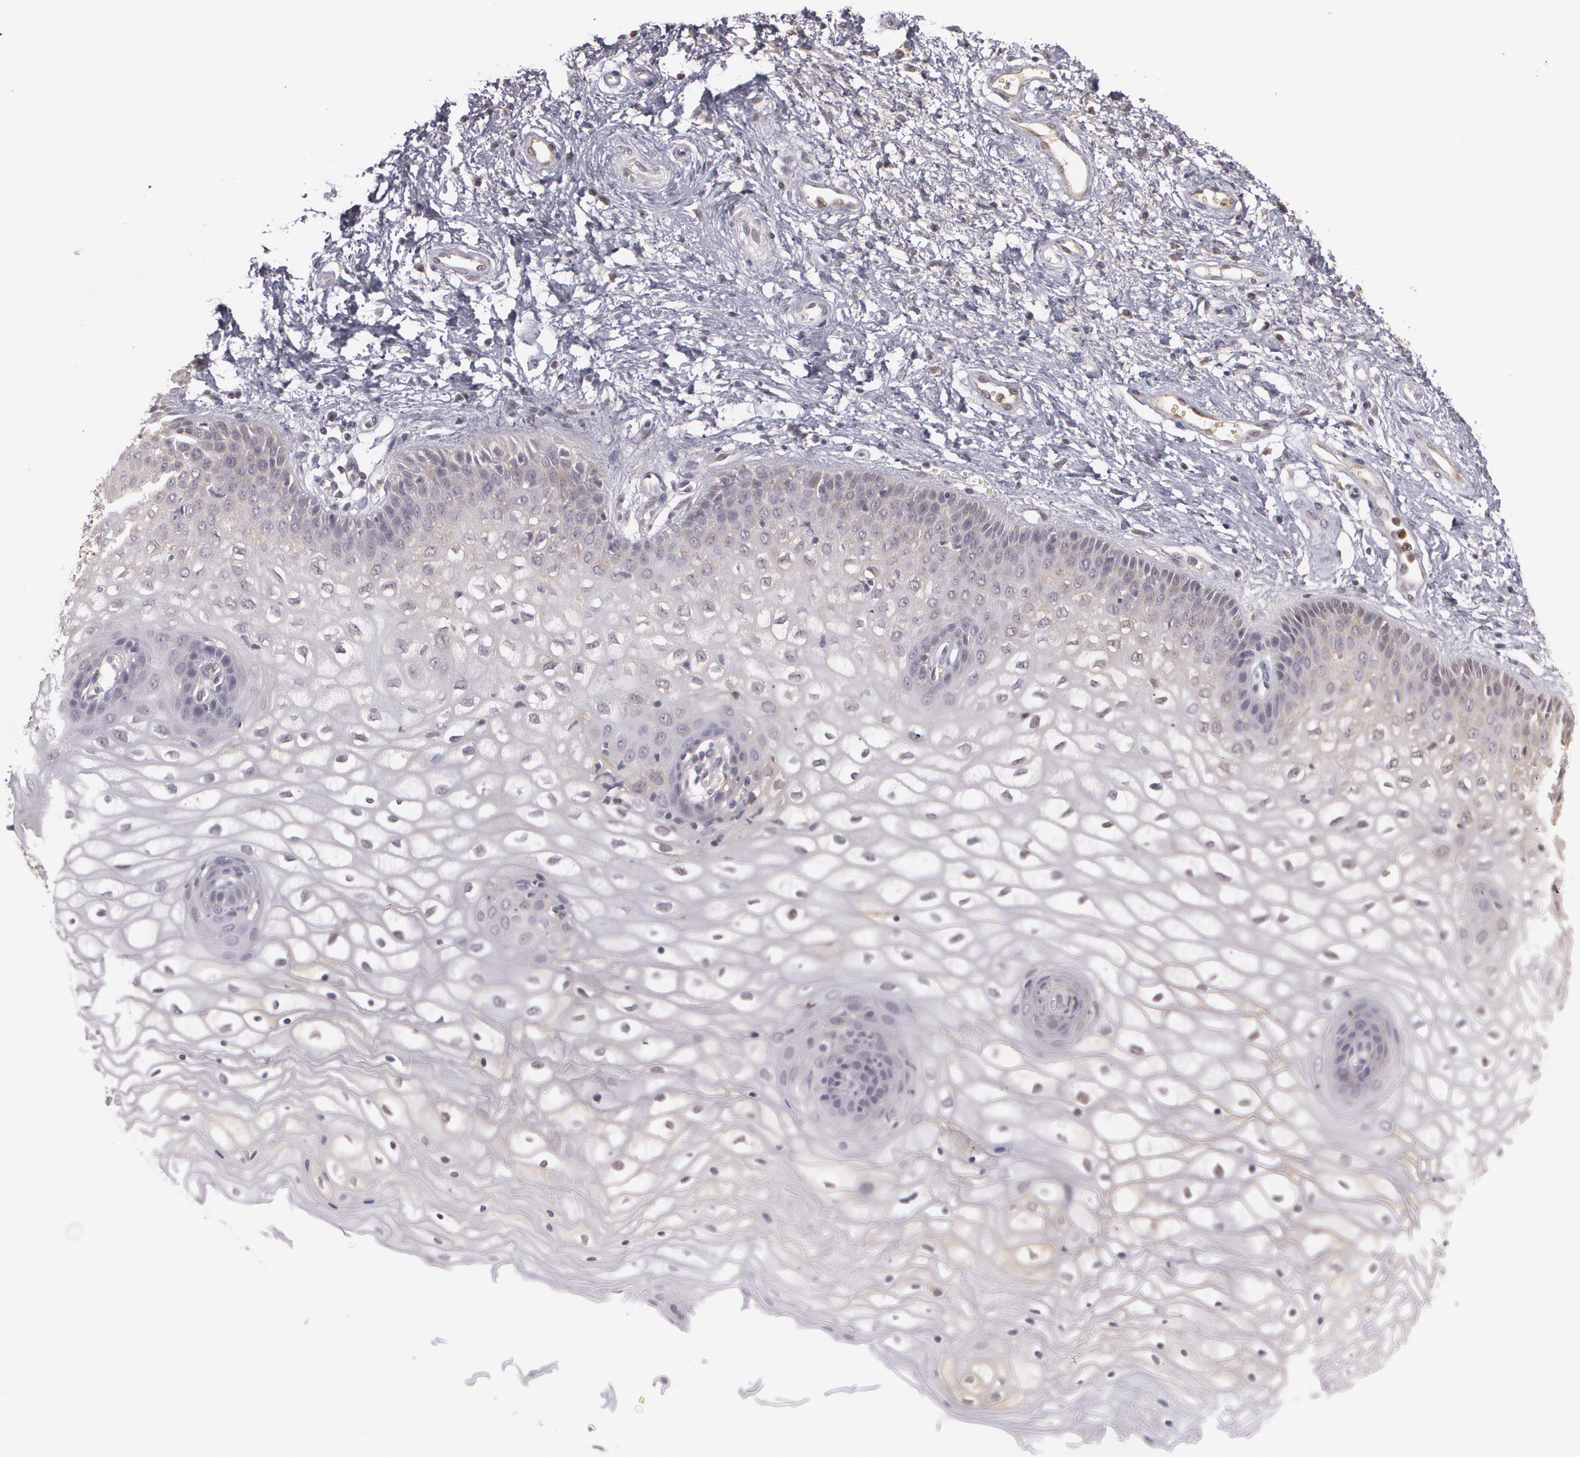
{"staining": {"intensity": "weak", "quantity": "<25%", "location": "cytoplasmic/membranous"}, "tissue": "vagina", "cell_type": "Squamous epithelial cells", "image_type": "normal", "snomed": [{"axis": "morphology", "description": "Normal tissue, NOS"}, {"axis": "topography", "description": "Vagina"}], "caption": "Immunohistochemistry (IHC) of unremarkable vagina reveals no positivity in squamous epithelial cells.", "gene": "LRG1", "patient": {"sex": "female", "age": 34}}